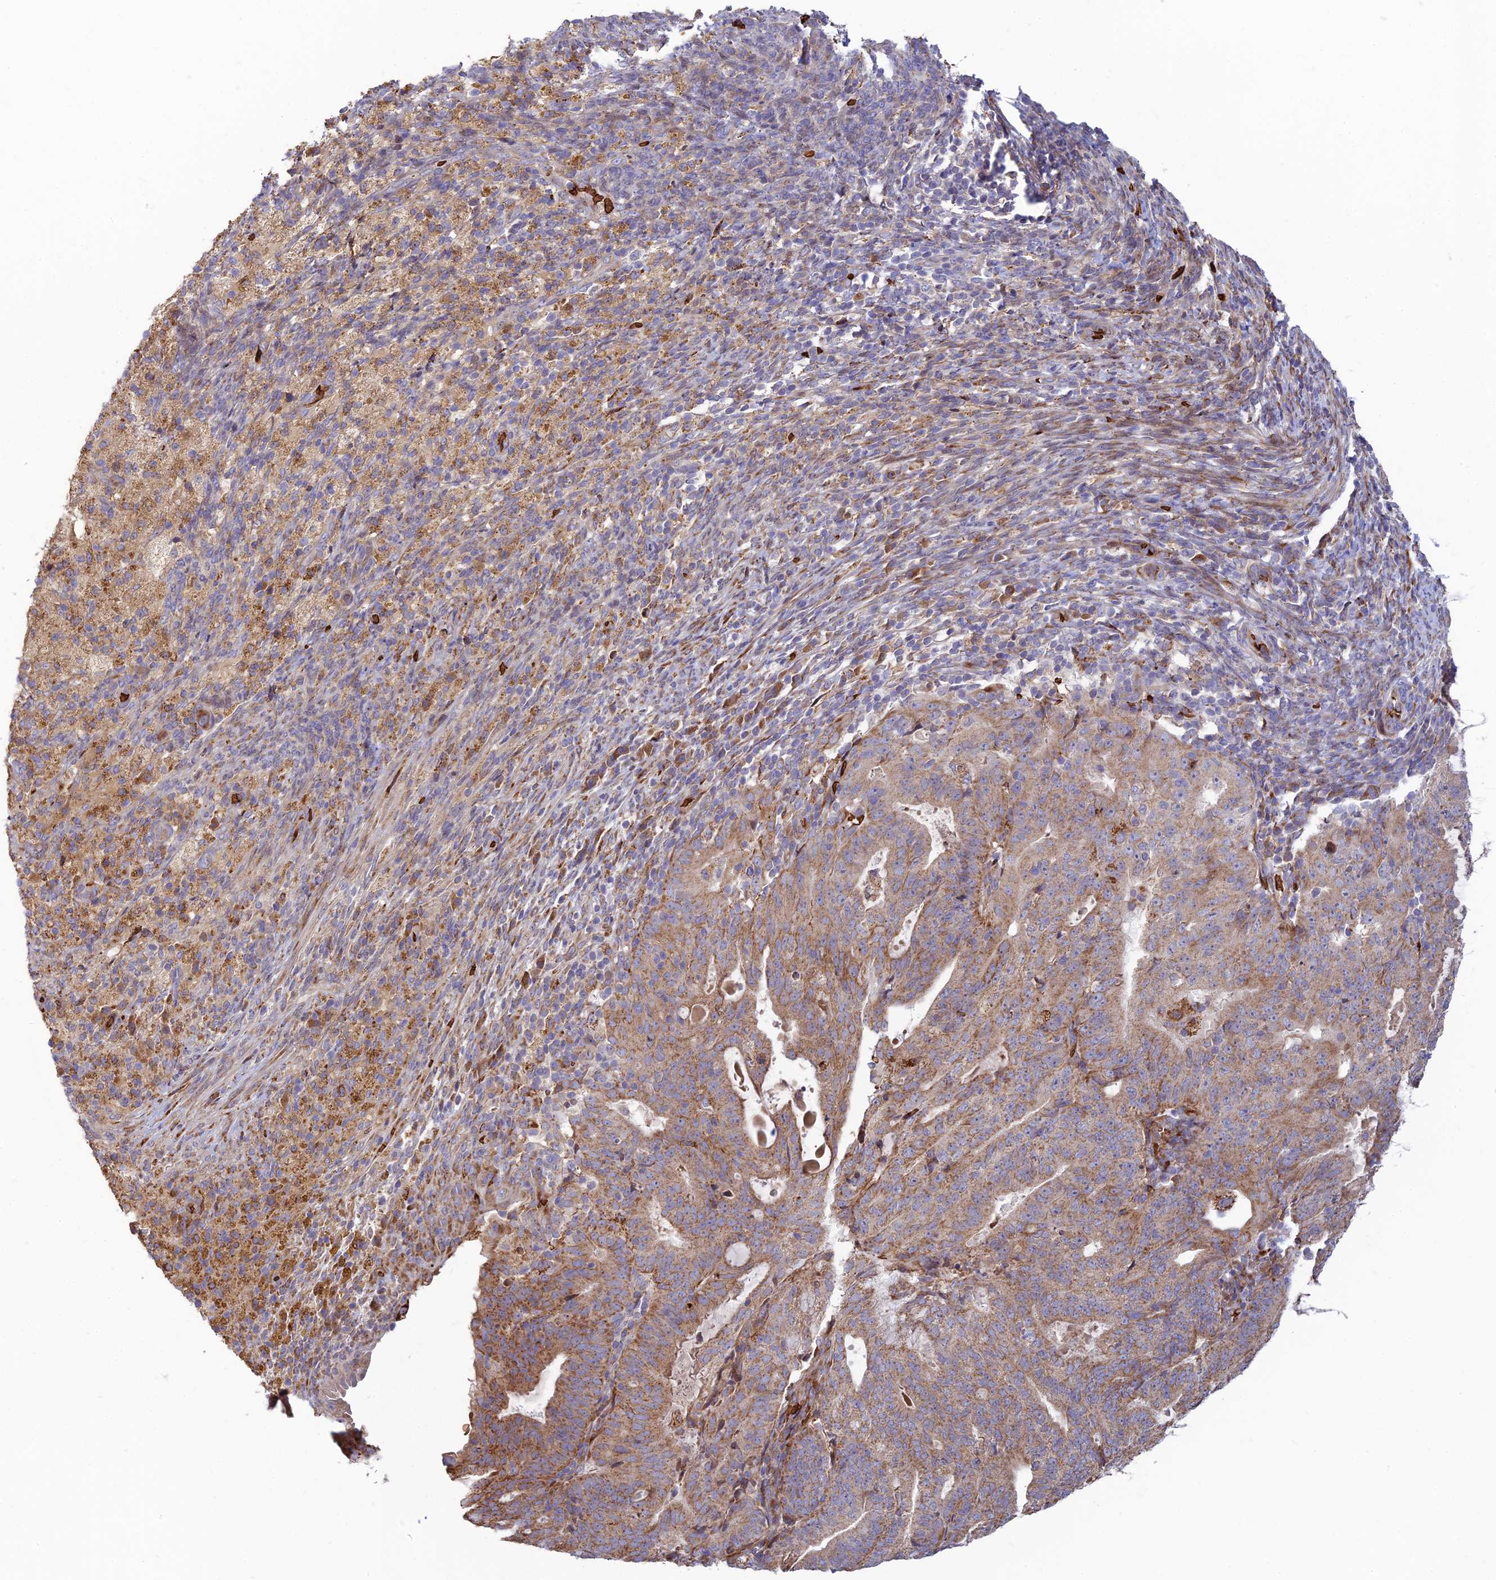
{"staining": {"intensity": "moderate", "quantity": ">75%", "location": "cytoplasmic/membranous"}, "tissue": "endometrial cancer", "cell_type": "Tumor cells", "image_type": "cancer", "snomed": [{"axis": "morphology", "description": "Adenocarcinoma, NOS"}, {"axis": "topography", "description": "Endometrium"}], "caption": "IHC micrograph of human adenocarcinoma (endometrial) stained for a protein (brown), which exhibits medium levels of moderate cytoplasmic/membranous positivity in about >75% of tumor cells.", "gene": "UFSP2", "patient": {"sex": "female", "age": 70}}